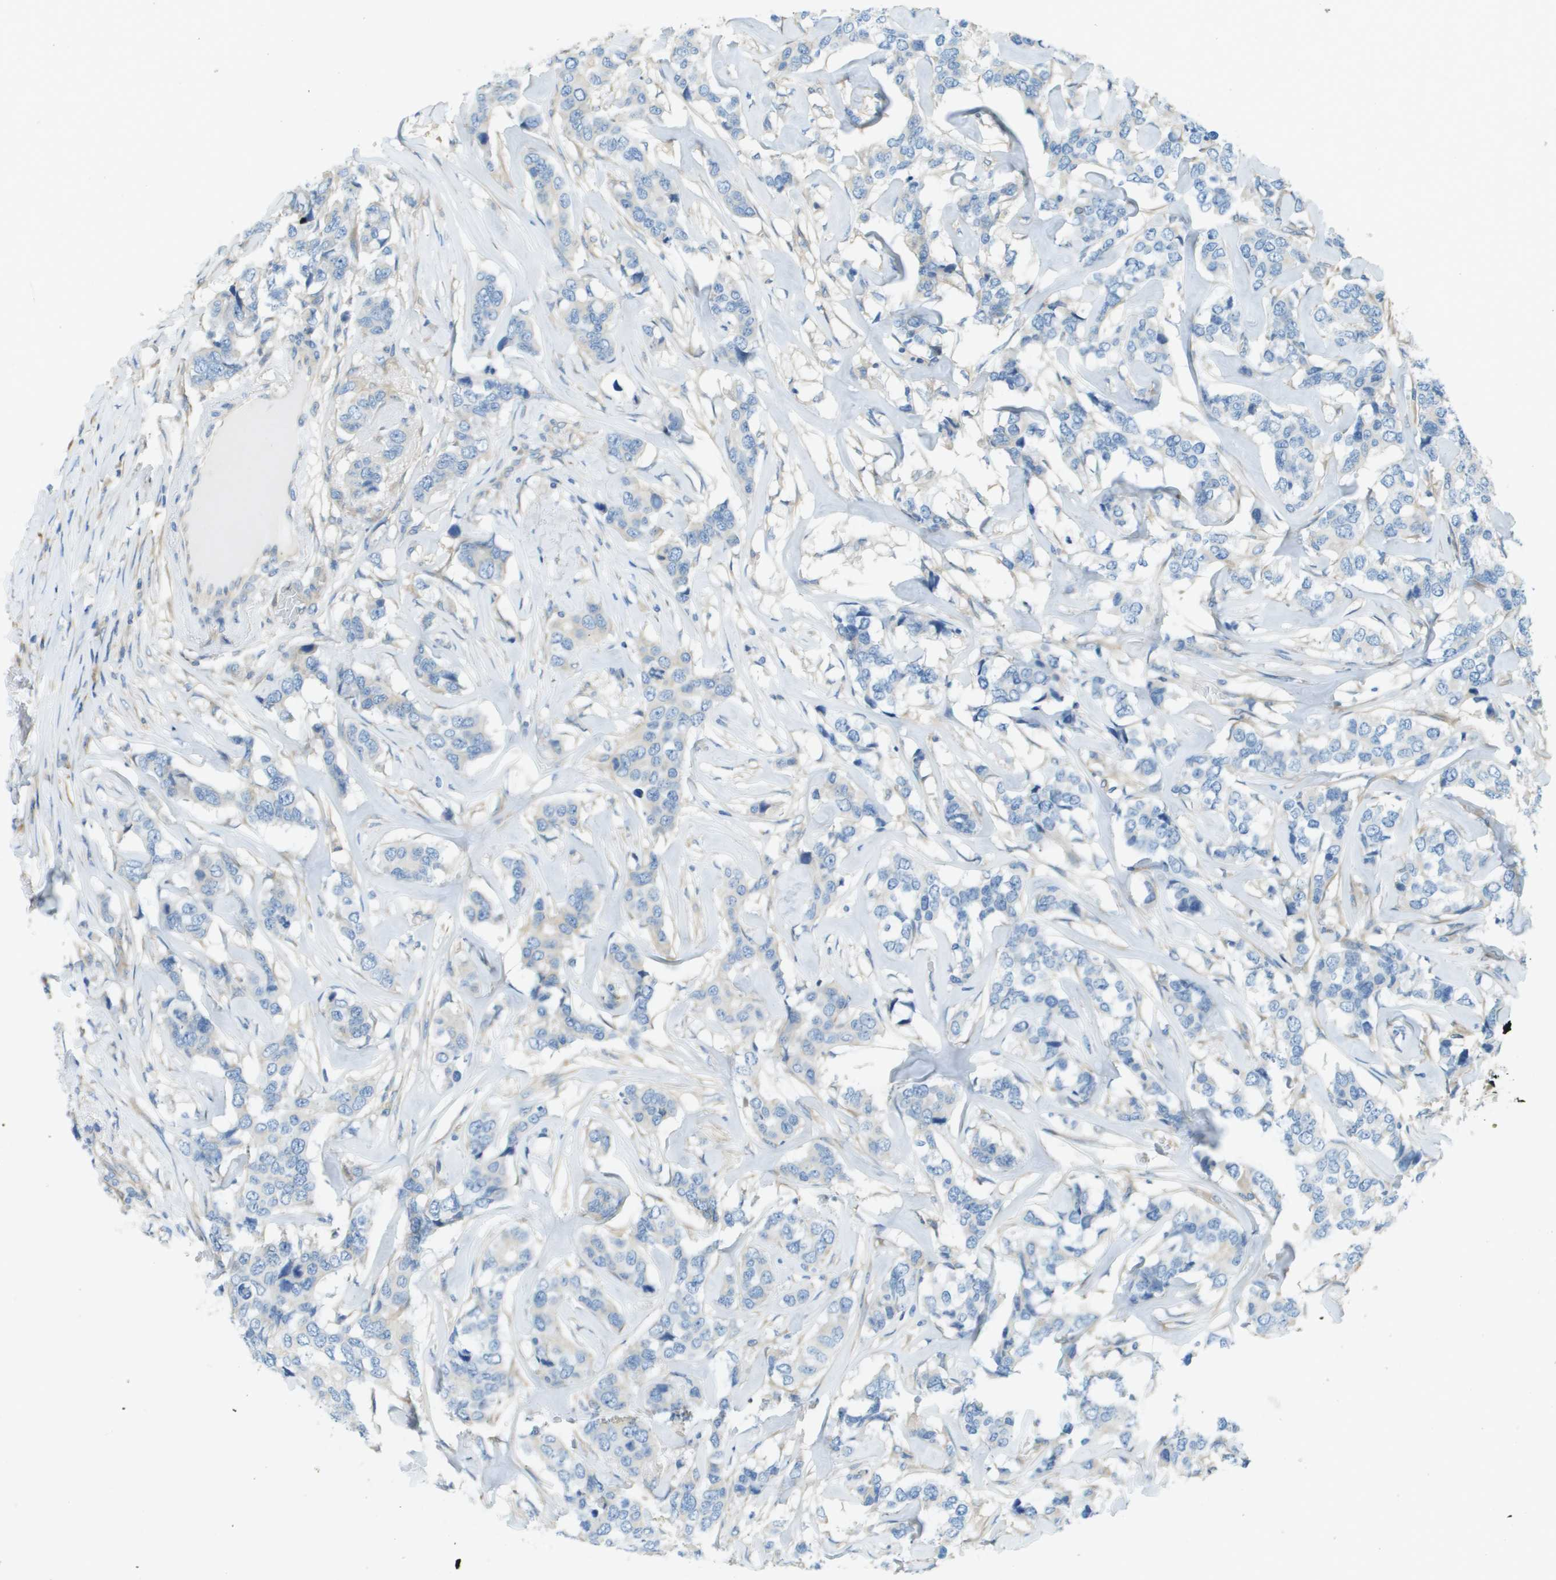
{"staining": {"intensity": "negative", "quantity": "none", "location": "none"}, "tissue": "breast cancer", "cell_type": "Tumor cells", "image_type": "cancer", "snomed": [{"axis": "morphology", "description": "Lobular carcinoma"}, {"axis": "topography", "description": "Breast"}], "caption": "This is an immunohistochemistry (IHC) micrograph of lobular carcinoma (breast). There is no positivity in tumor cells.", "gene": "DNAJB11", "patient": {"sex": "female", "age": 59}}